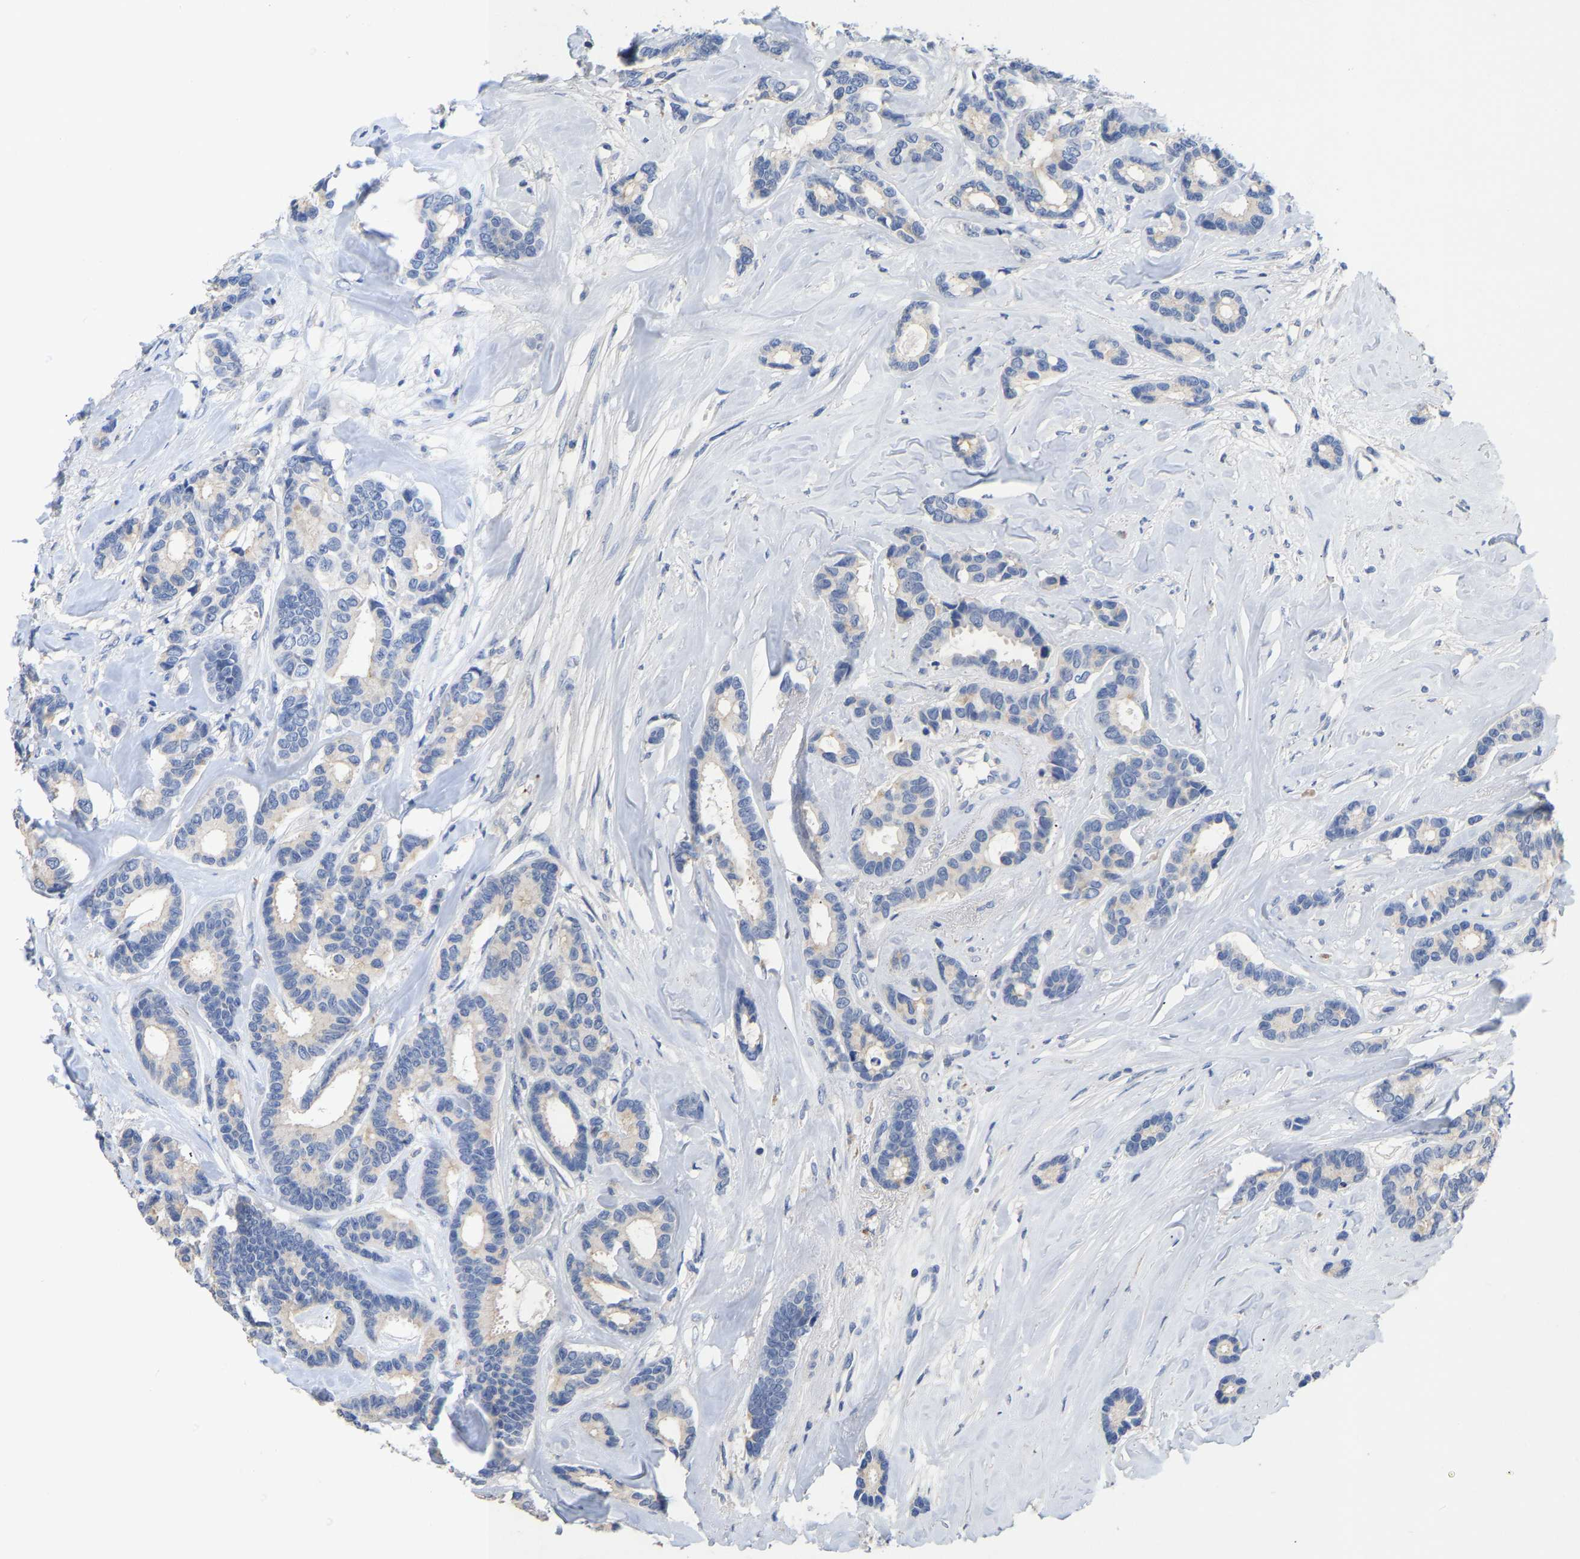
{"staining": {"intensity": "negative", "quantity": "none", "location": "none"}, "tissue": "breast cancer", "cell_type": "Tumor cells", "image_type": "cancer", "snomed": [{"axis": "morphology", "description": "Duct carcinoma"}, {"axis": "topography", "description": "Breast"}], "caption": "An IHC histopathology image of breast cancer is shown. There is no staining in tumor cells of breast cancer. Brightfield microscopy of immunohistochemistry stained with DAB (3,3'-diaminobenzidine) (brown) and hematoxylin (blue), captured at high magnification.", "gene": "FGF18", "patient": {"sex": "female", "age": 87}}